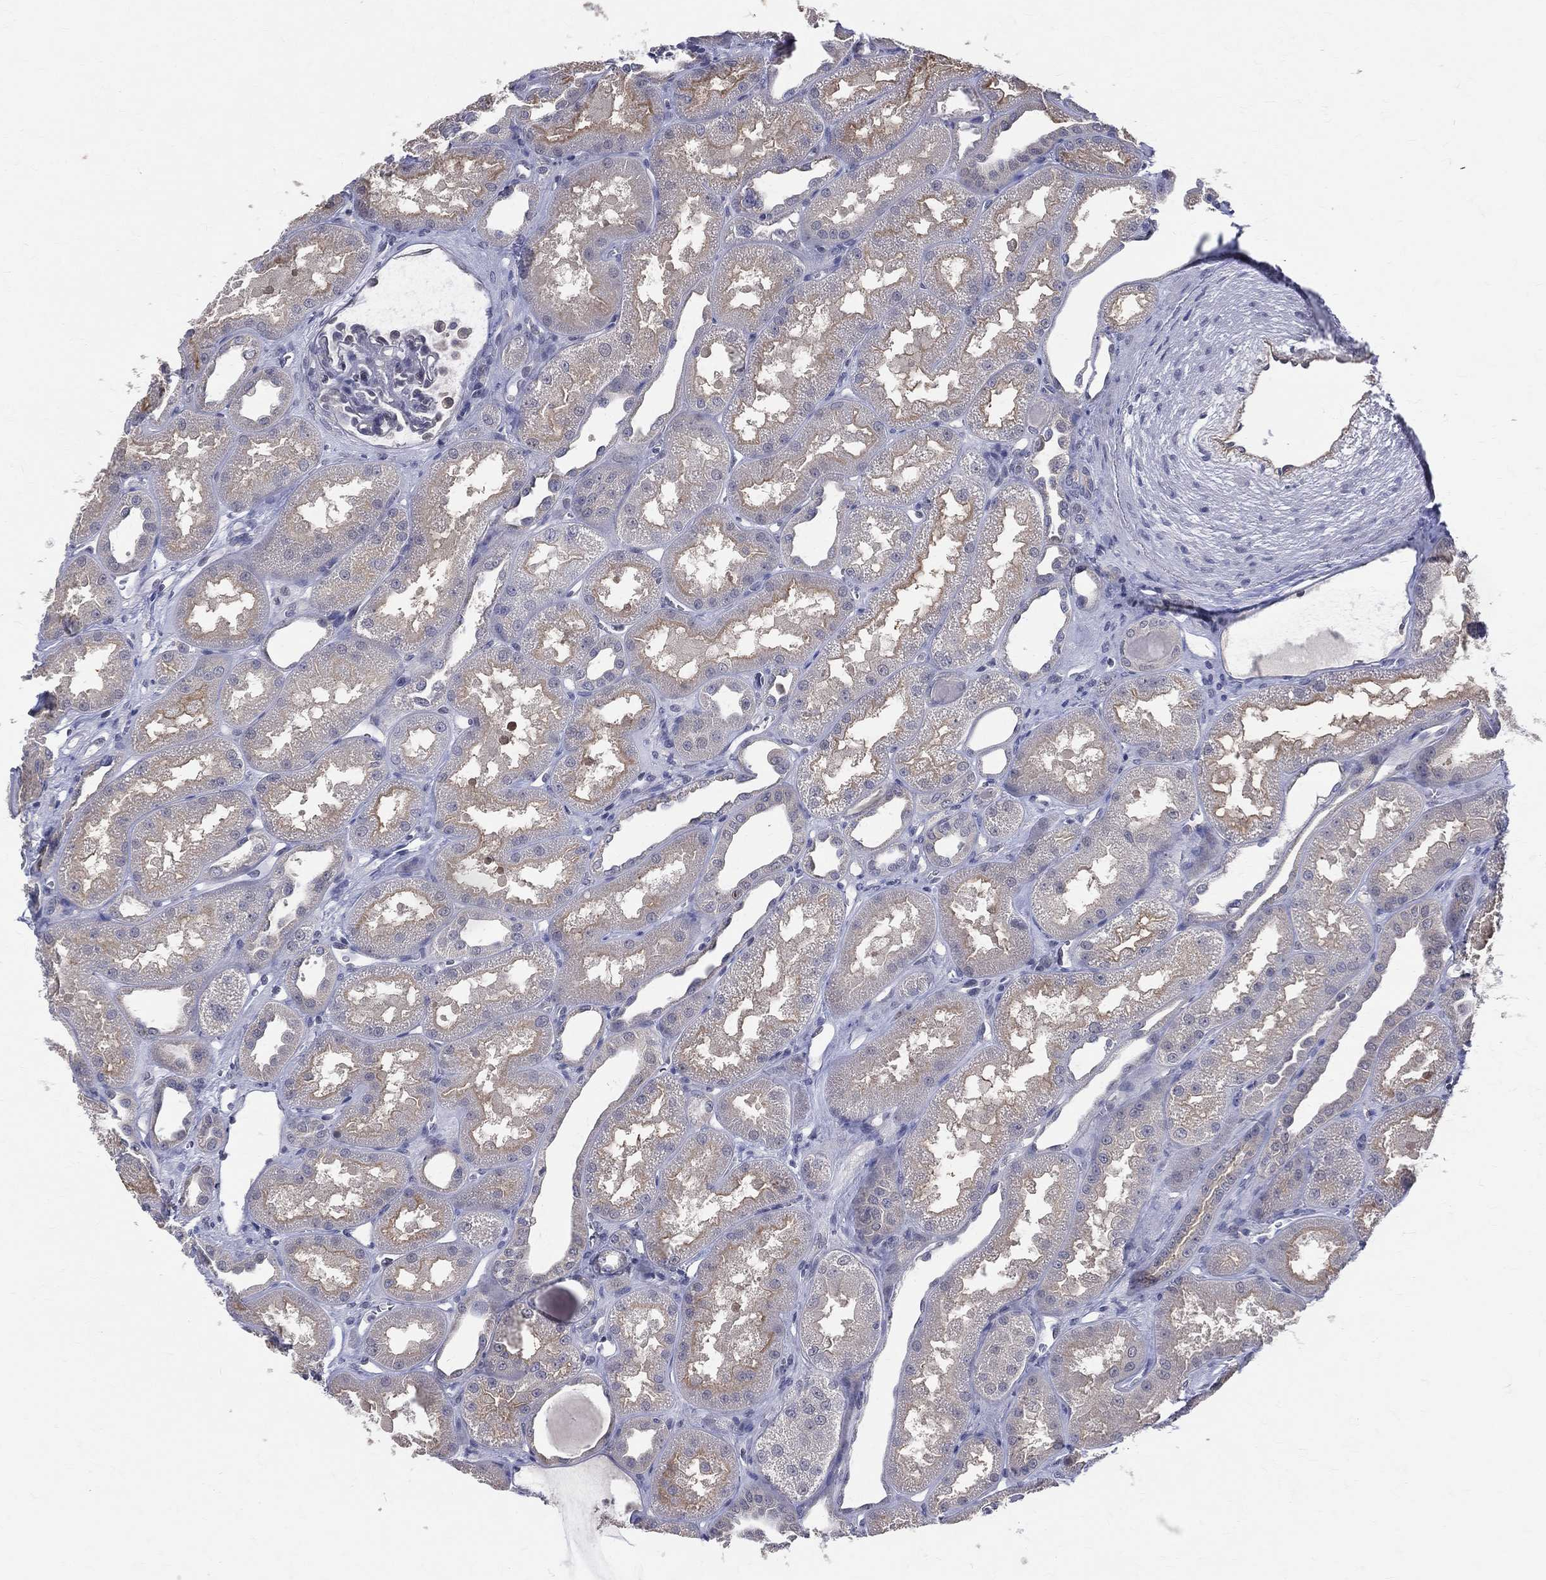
{"staining": {"intensity": "negative", "quantity": "none", "location": "none"}, "tissue": "kidney", "cell_type": "Cells in glomeruli", "image_type": "normal", "snomed": [{"axis": "morphology", "description": "Normal tissue, NOS"}, {"axis": "topography", "description": "Kidney"}], "caption": "Immunohistochemical staining of unremarkable kidney demonstrates no significant staining in cells in glomeruli.", "gene": "DLG4", "patient": {"sex": "male", "age": 61}}